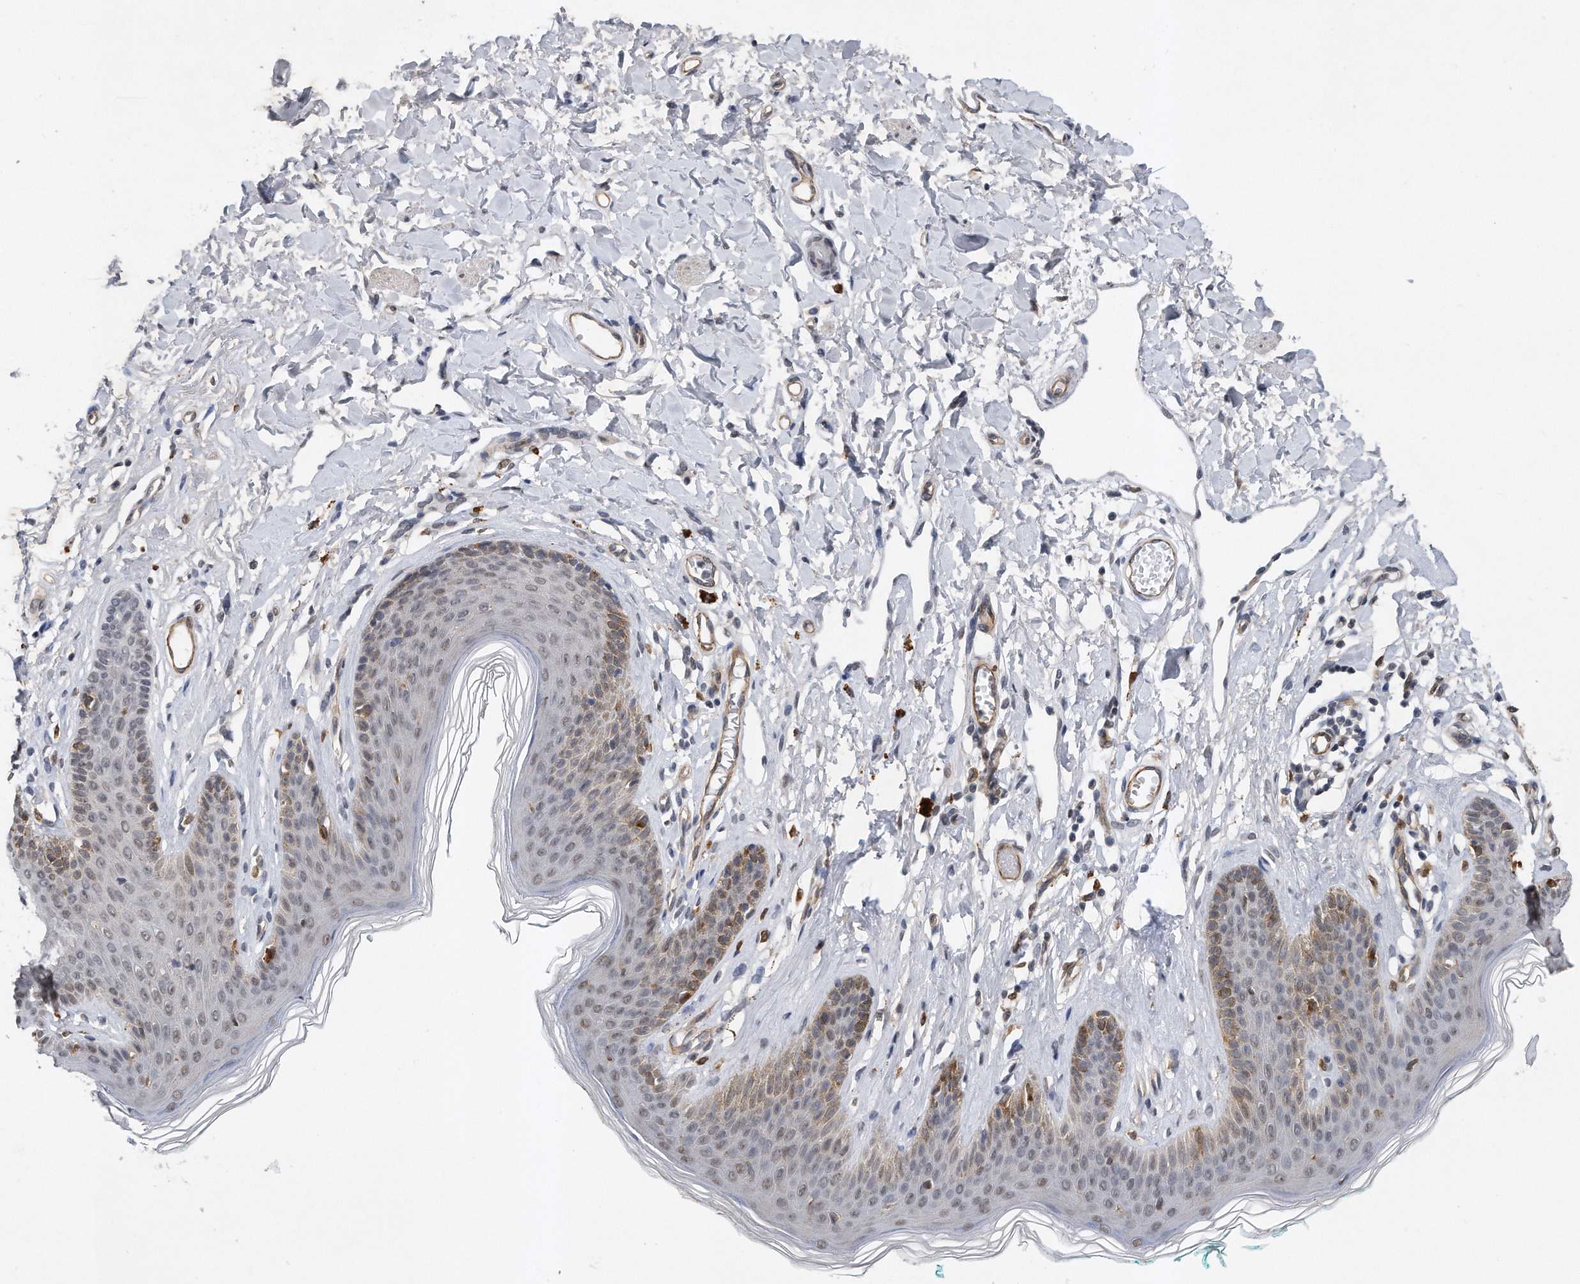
{"staining": {"intensity": "weak", "quantity": "<25%", "location": "cytoplasmic/membranous,nuclear"}, "tissue": "skin", "cell_type": "Epidermal cells", "image_type": "normal", "snomed": [{"axis": "morphology", "description": "Normal tissue, NOS"}, {"axis": "morphology", "description": "Squamous cell carcinoma, NOS"}, {"axis": "topography", "description": "Vulva"}], "caption": "The image exhibits no significant staining in epidermal cells of skin.", "gene": "TP53INP1", "patient": {"sex": "female", "age": 85}}